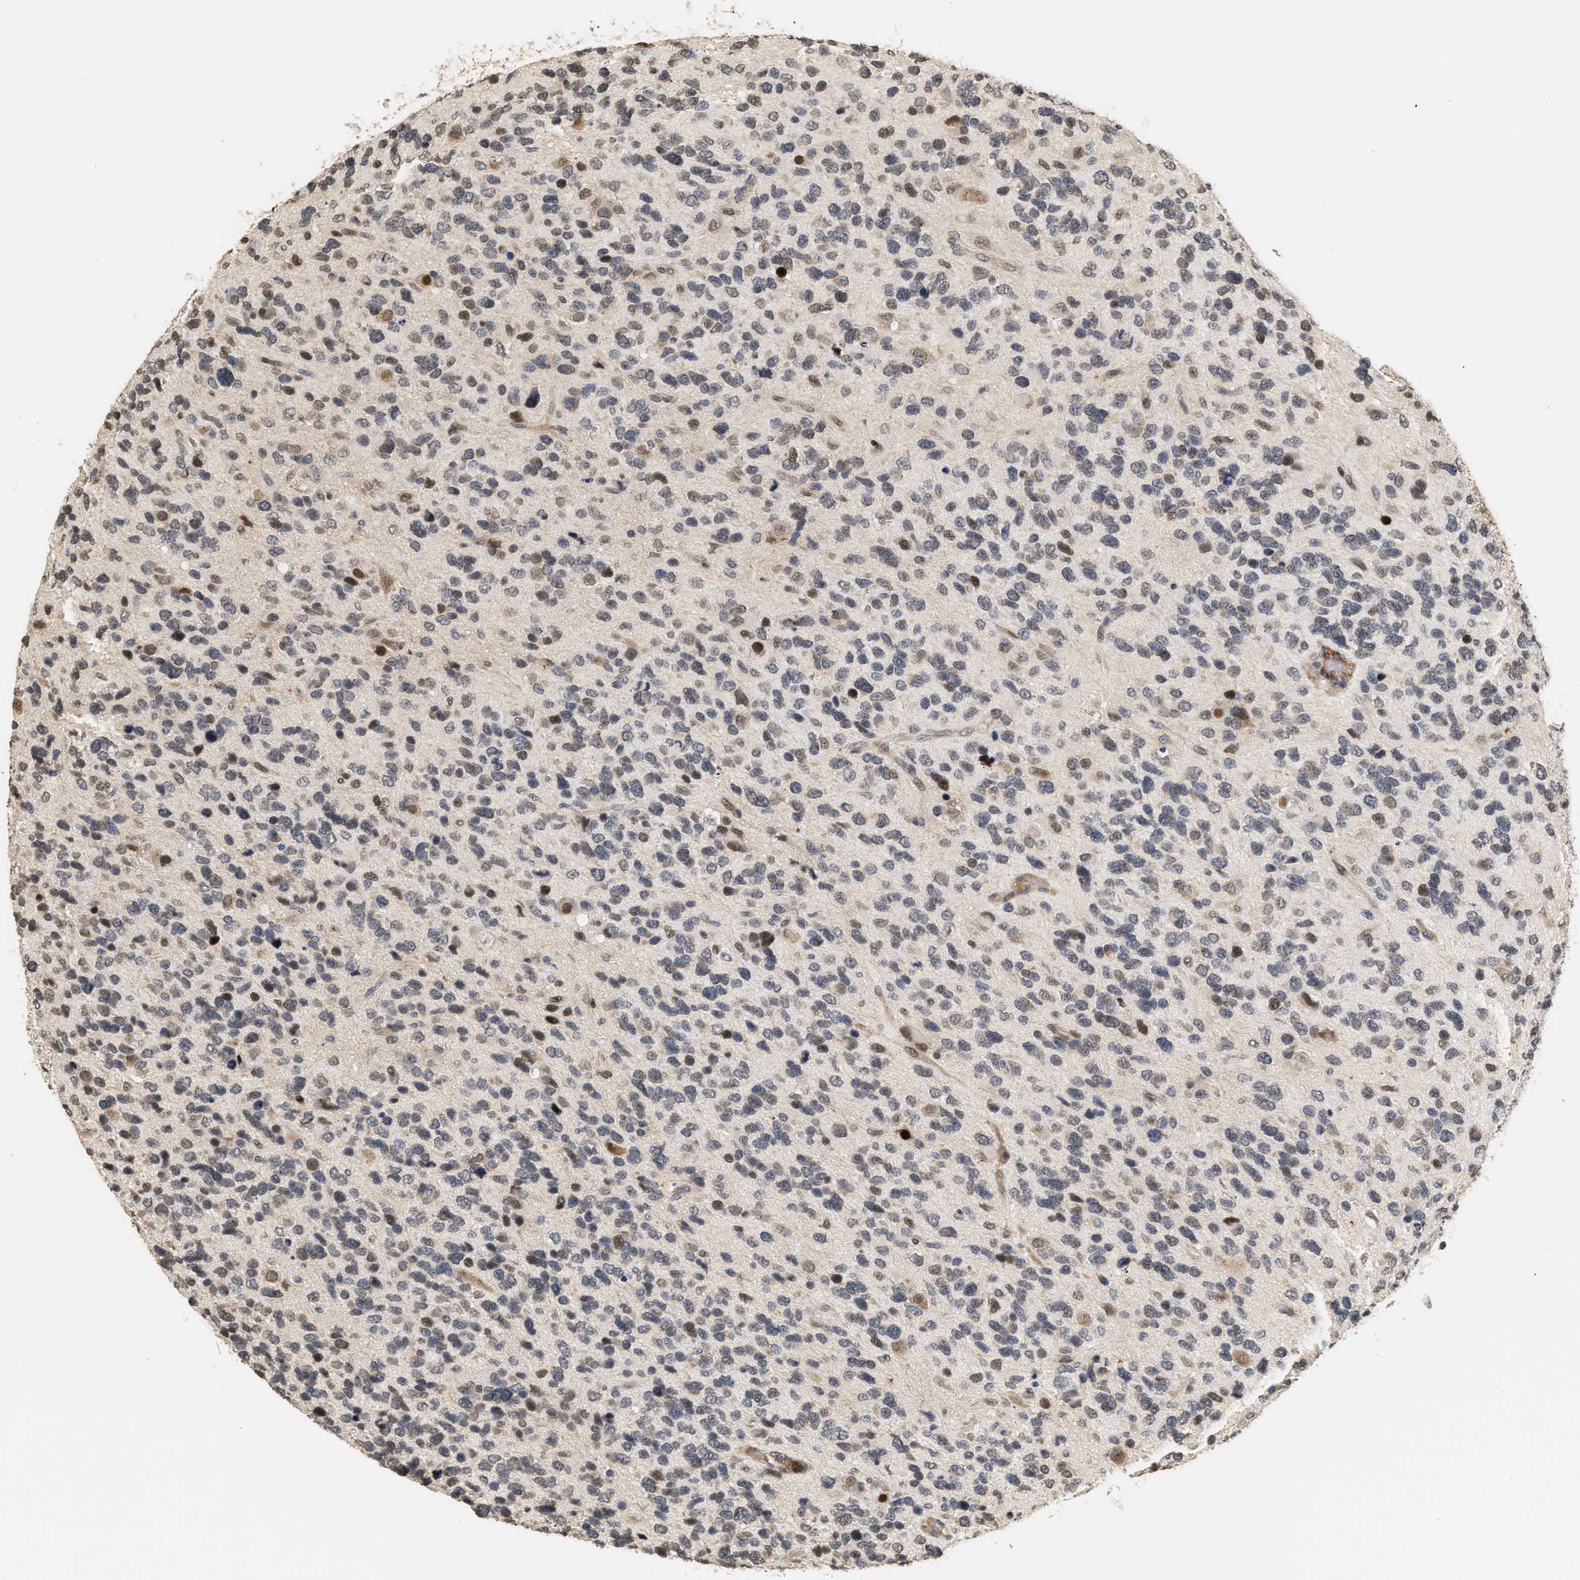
{"staining": {"intensity": "weak", "quantity": "25%-75%", "location": "nuclear"}, "tissue": "glioma", "cell_type": "Tumor cells", "image_type": "cancer", "snomed": [{"axis": "morphology", "description": "Glioma, malignant, High grade"}, {"axis": "topography", "description": "Brain"}], "caption": "Immunohistochemical staining of high-grade glioma (malignant) demonstrates low levels of weak nuclear protein positivity in approximately 25%-75% of tumor cells.", "gene": "PLXND1", "patient": {"sex": "female", "age": 58}}